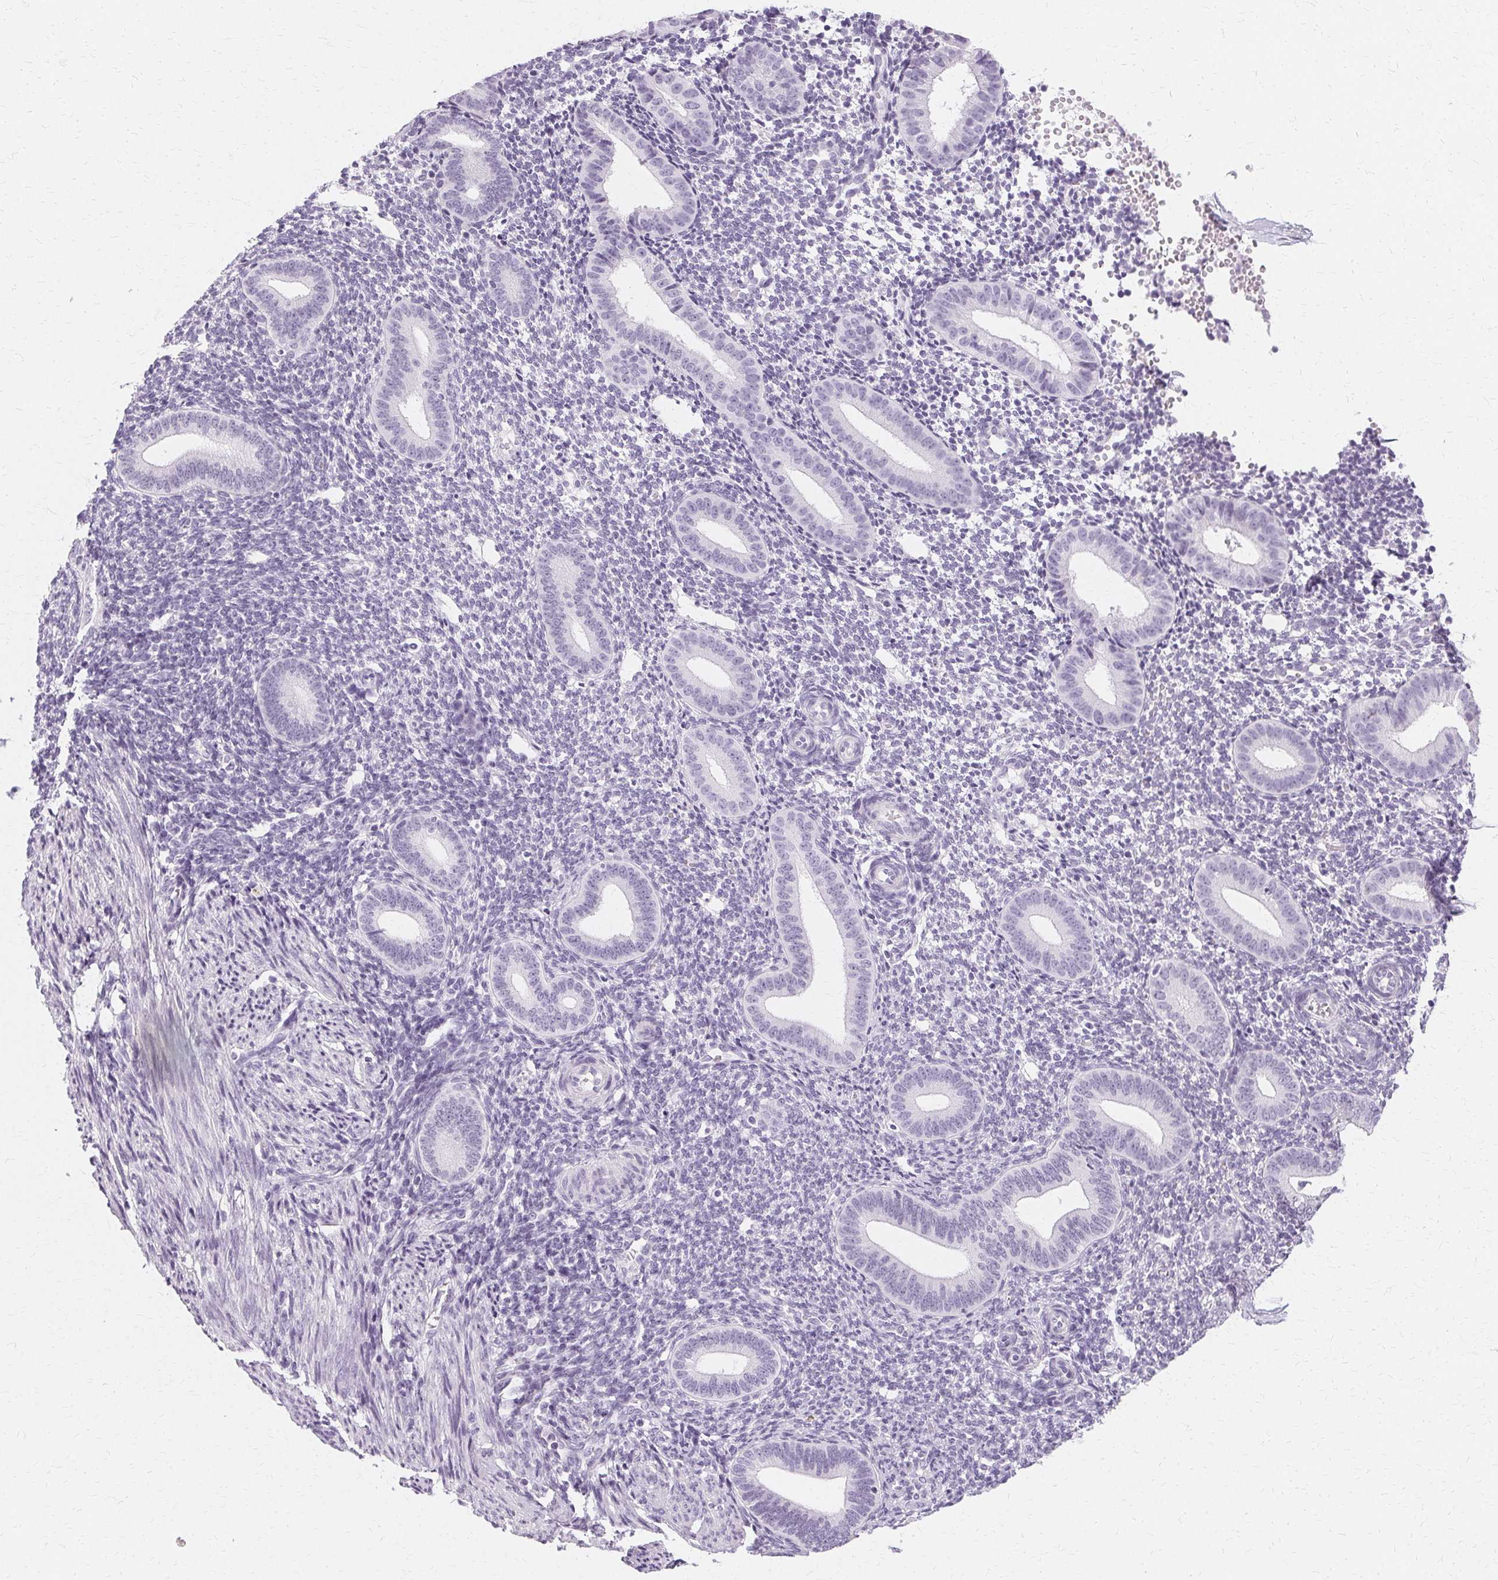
{"staining": {"intensity": "negative", "quantity": "none", "location": "none"}, "tissue": "endometrium", "cell_type": "Cells in endometrial stroma", "image_type": "normal", "snomed": [{"axis": "morphology", "description": "Normal tissue, NOS"}, {"axis": "topography", "description": "Endometrium"}], "caption": "This is an immunohistochemistry (IHC) image of normal endometrium. There is no expression in cells in endometrial stroma.", "gene": "KRT6A", "patient": {"sex": "female", "age": 40}}